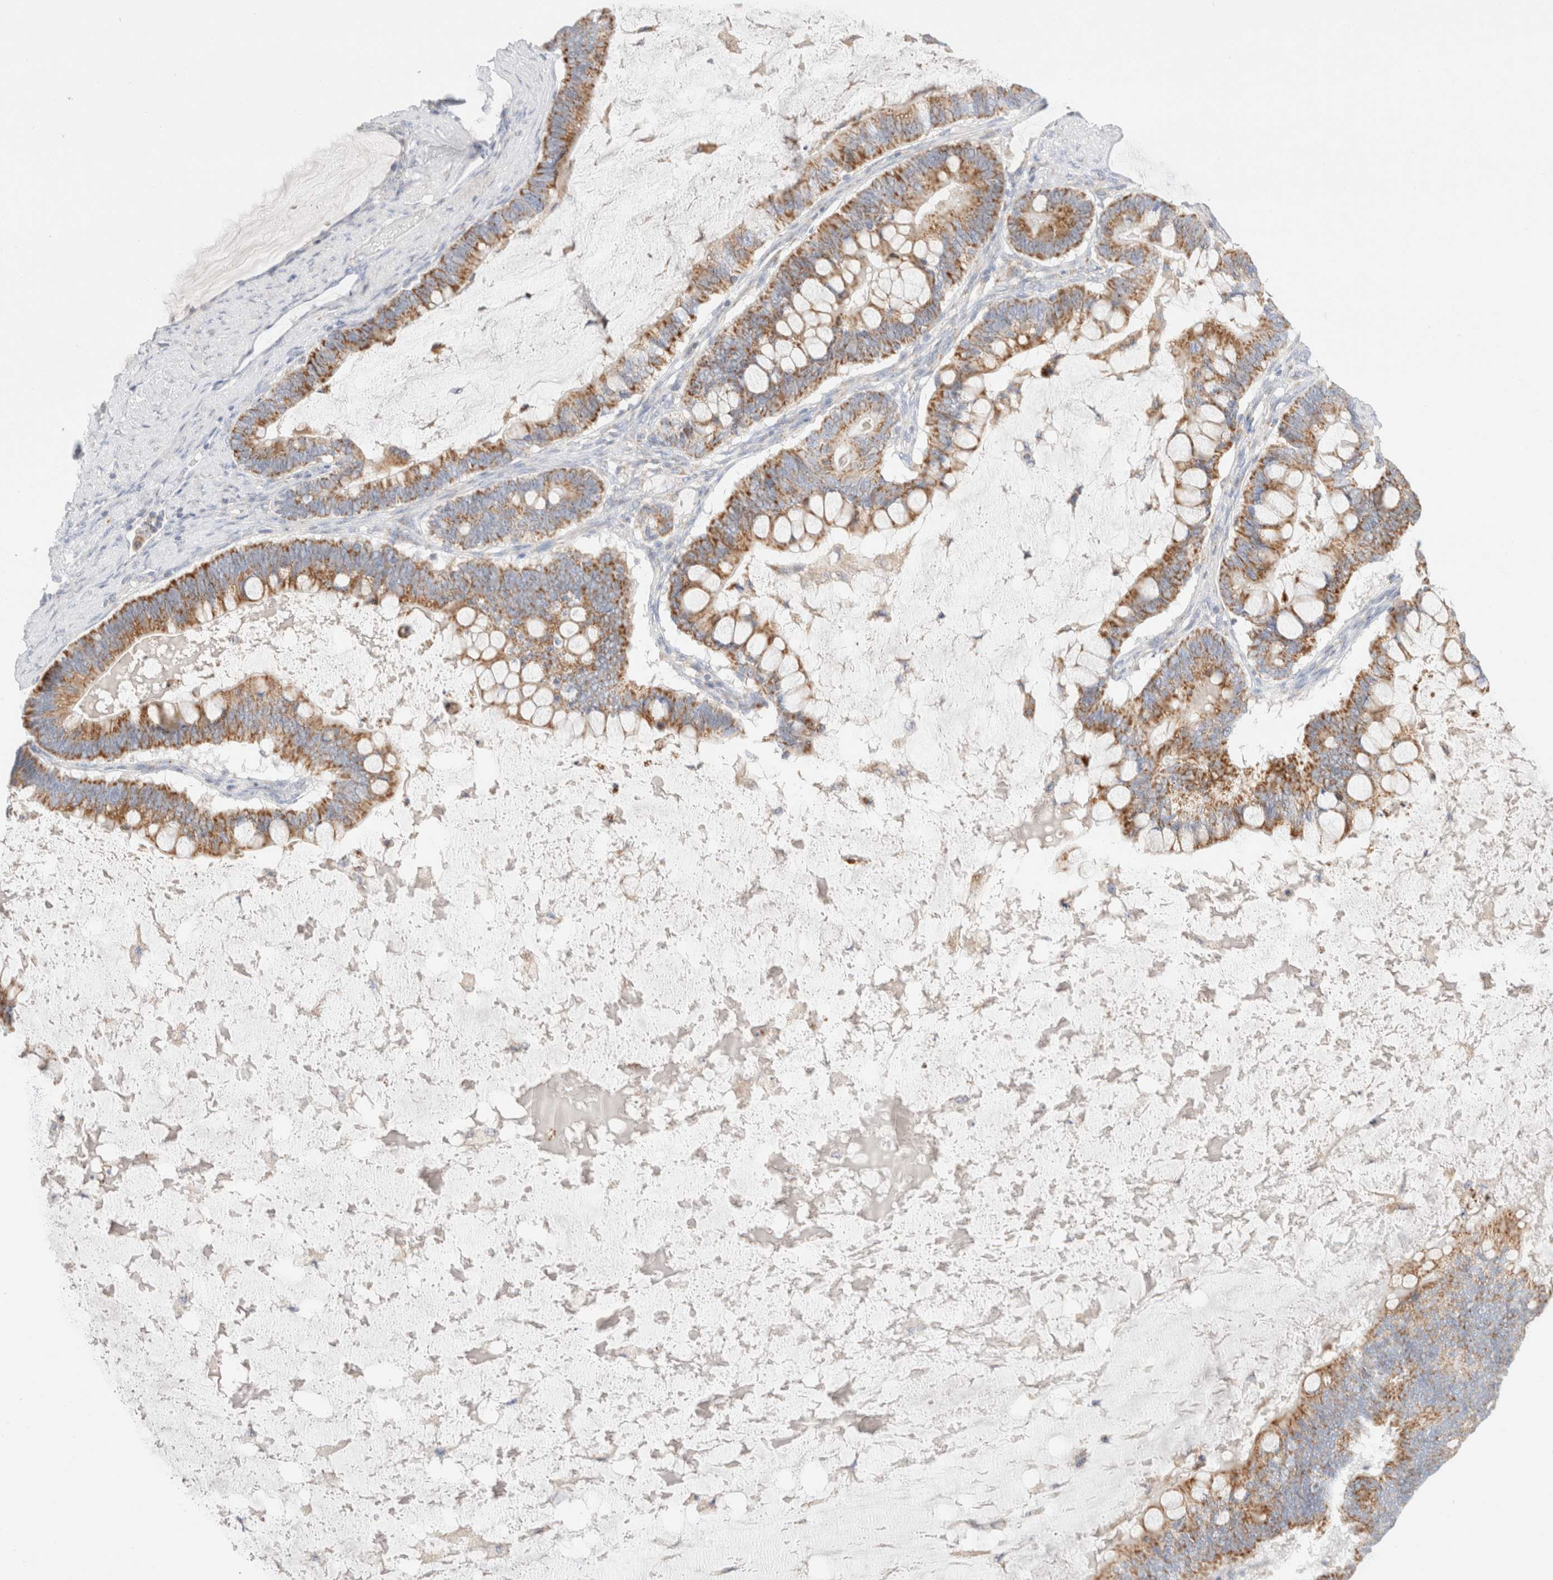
{"staining": {"intensity": "moderate", "quantity": ">75%", "location": "cytoplasmic/membranous"}, "tissue": "ovarian cancer", "cell_type": "Tumor cells", "image_type": "cancer", "snomed": [{"axis": "morphology", "description": "Cystadenocarcinoma, mucinous, NOS"}, {"axis": "topography", "description": "Ovary"}], "caption": "A micrograph showing moderate cytoplasmic/membranous positivity in approximately >75% of tumor cells in ovarian cancer (mucinous cystadenocarcinoma), as visualized by brown immunohistochemical staining.", "gene": "ATP6V1C1", "patient": {"sex": "female", "age": 61}}